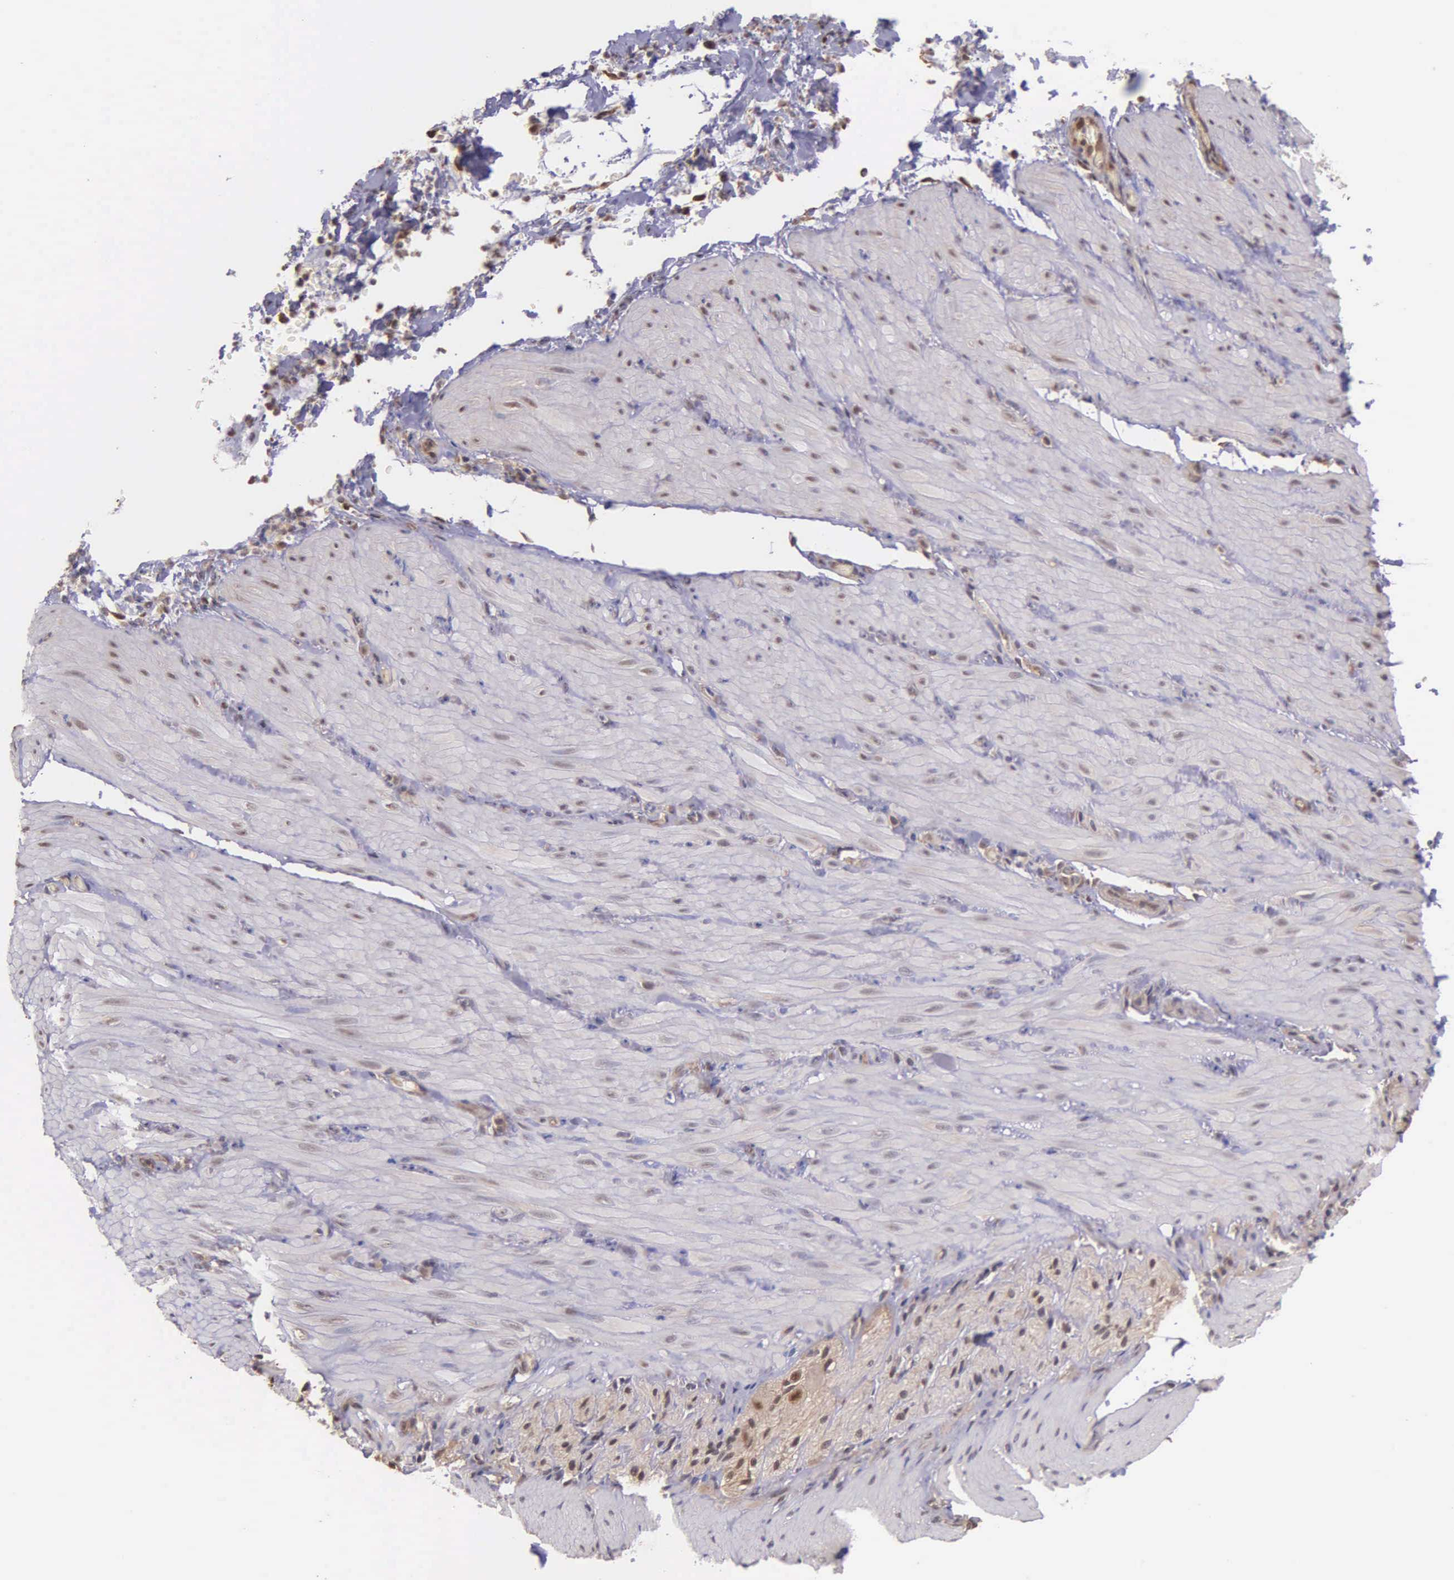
{"staining": {"intensity": "weak", "quantity": "25%-75%", "location": "nuclear"}, "tissue": "smooth muscle", "cell_type": "Smooth muscle cells", "image_type": "normal", "snomed": [{"axis": "morphology", "description": "Normal tissue, NOS"}, {"axis": "topography", "description": "Duodenum"}], "caption": "Brown immunohistochemical staining in unremarkable human smooth muscle demonstrates weak nuclear expression in about 25%-75% of smooth muscle cells.", "gene": "PSMC1", "patient": {"sex": "male", "age": 63}}